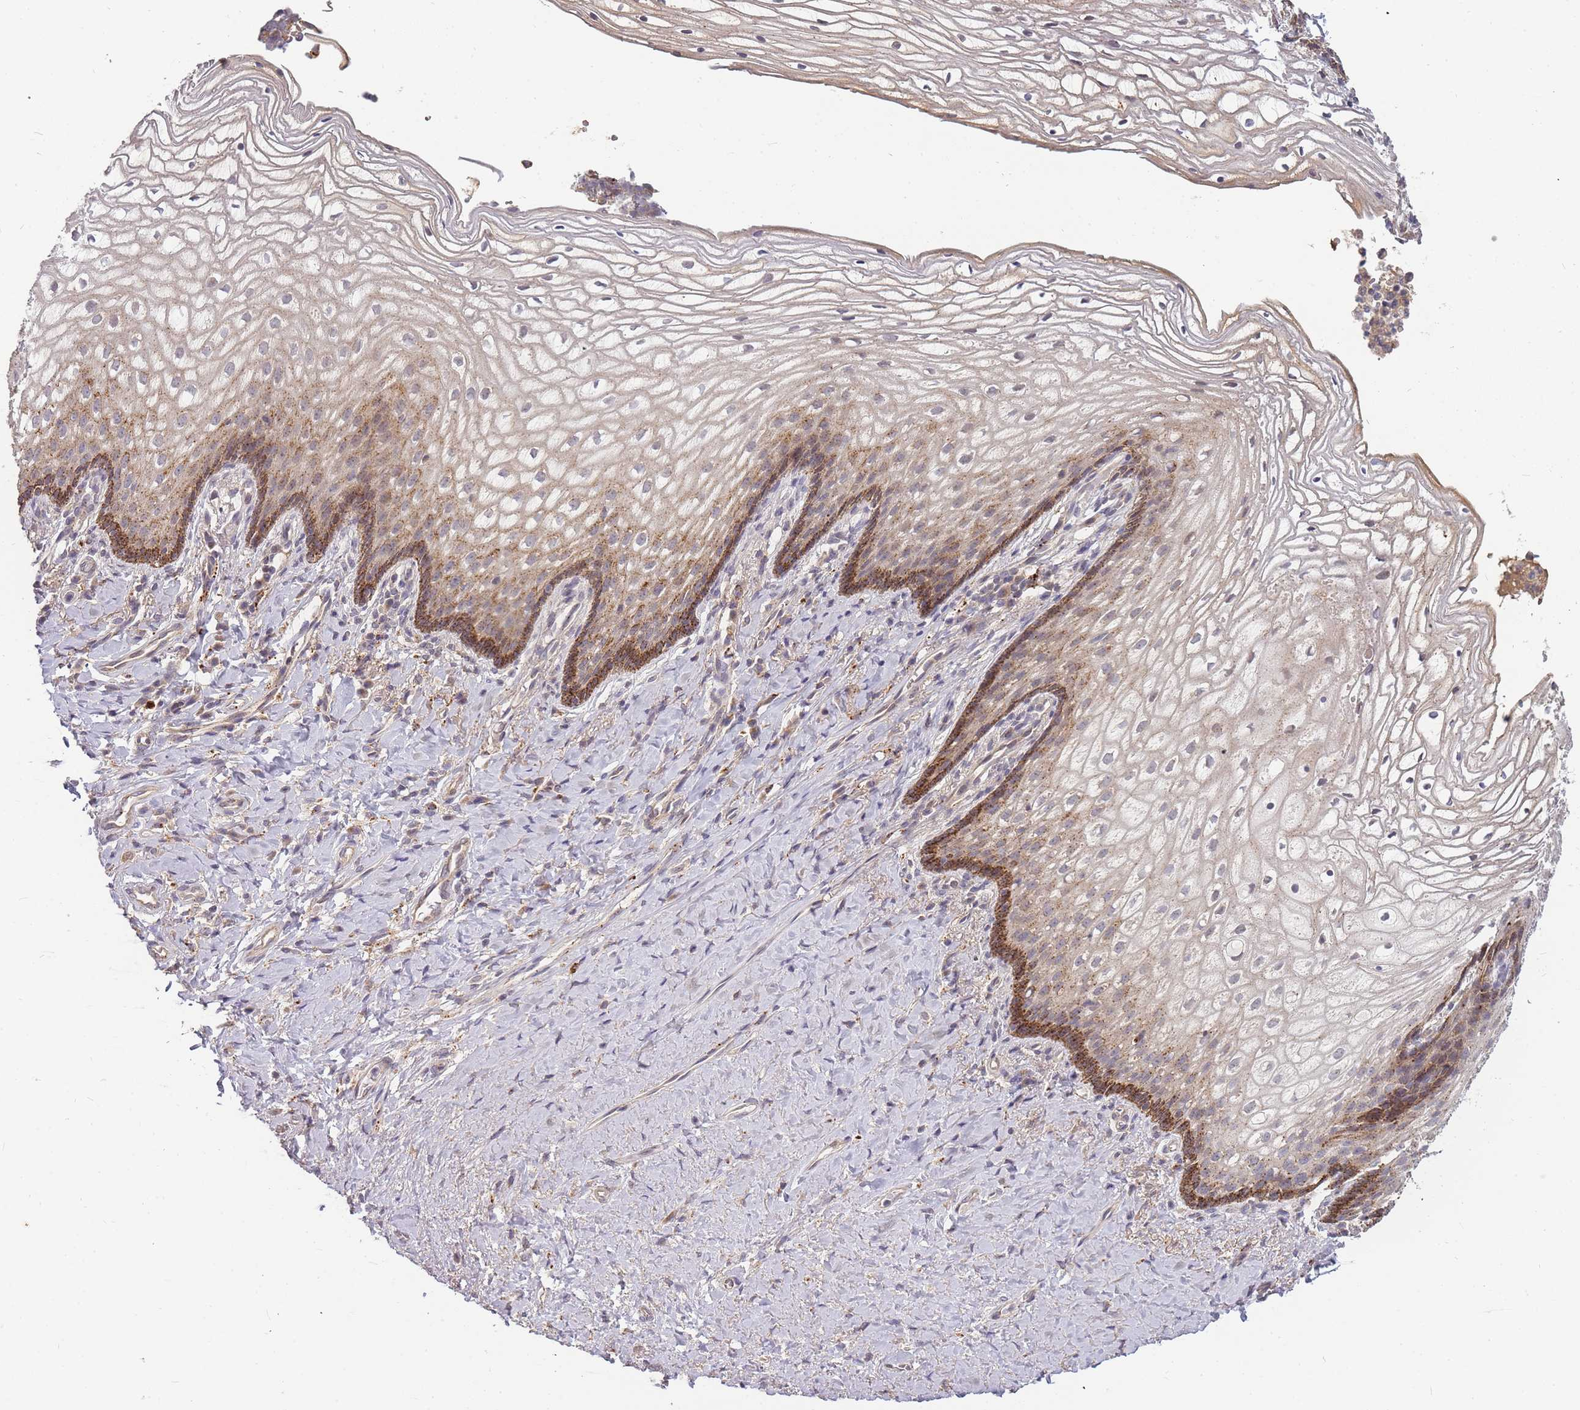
{"staining": {"intensity": "moderate", "quantity": "25%-75%", "location": "cytoplasmic/membranous"}, "tissue": "vagina", "cell_type": "Squamous epithelial cells", "image_type": "normal", "snomed": [{"axis": "morphology", "description": "Normal tissue, NOS"}, {"axis": "topography", "description": "Vagina"}], "caption": "DAB immunohistochemical staining of benign vagina demonstrates moderate cytoplasmic/membranous protein staining in about 25%-75% of squamous epithelial cells.", "gene": "ATG5", "patient": {"sex": "female", "age": 60}}